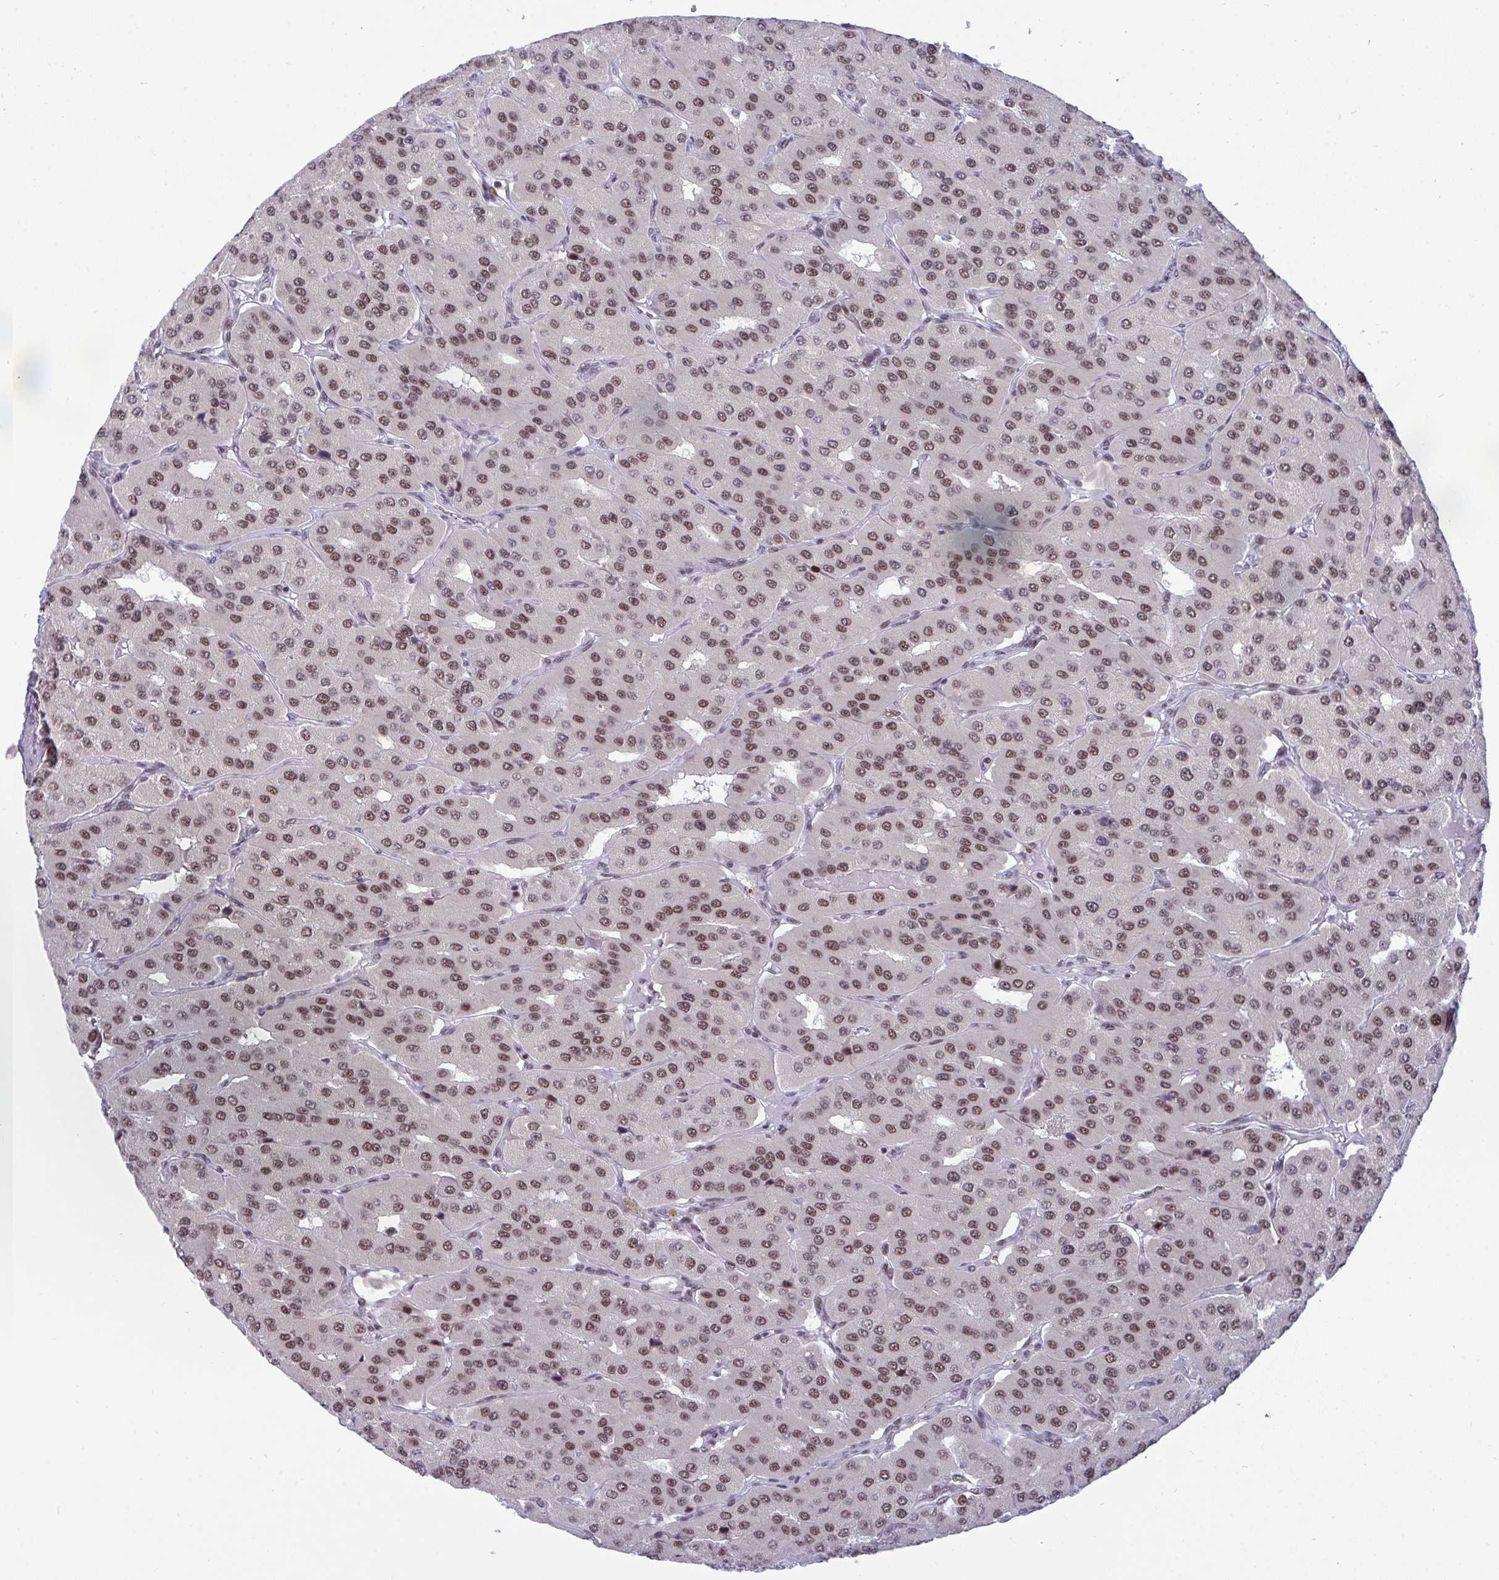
{"staining": {"intensity": "moderate", "quantity": ">75%", "location": "nuclear"}, "tissue": "parathyroid gland", "cell_type": "Glandular cells", "image_type": "normal", "snomed": [{"axis": "morphology", "description": "Normal tissue, NOS"}, {"axis": "morphology", "description": "Adenoma, NOS"}, {"axis": "topography", "description": "Parathyroid gland"}], "caption": "Parathyroid gland stained for a protein demonstrates moderate nuclear positivity in glandular cells. The staining is performed using DAB (3,3'-diaminobenzidine) brown chromogen to label protein expression. The nuclei are counter-stained blue using hematoxylin.", "gene": "WBP11", "patient": {"sex": "female", "age": 86}}